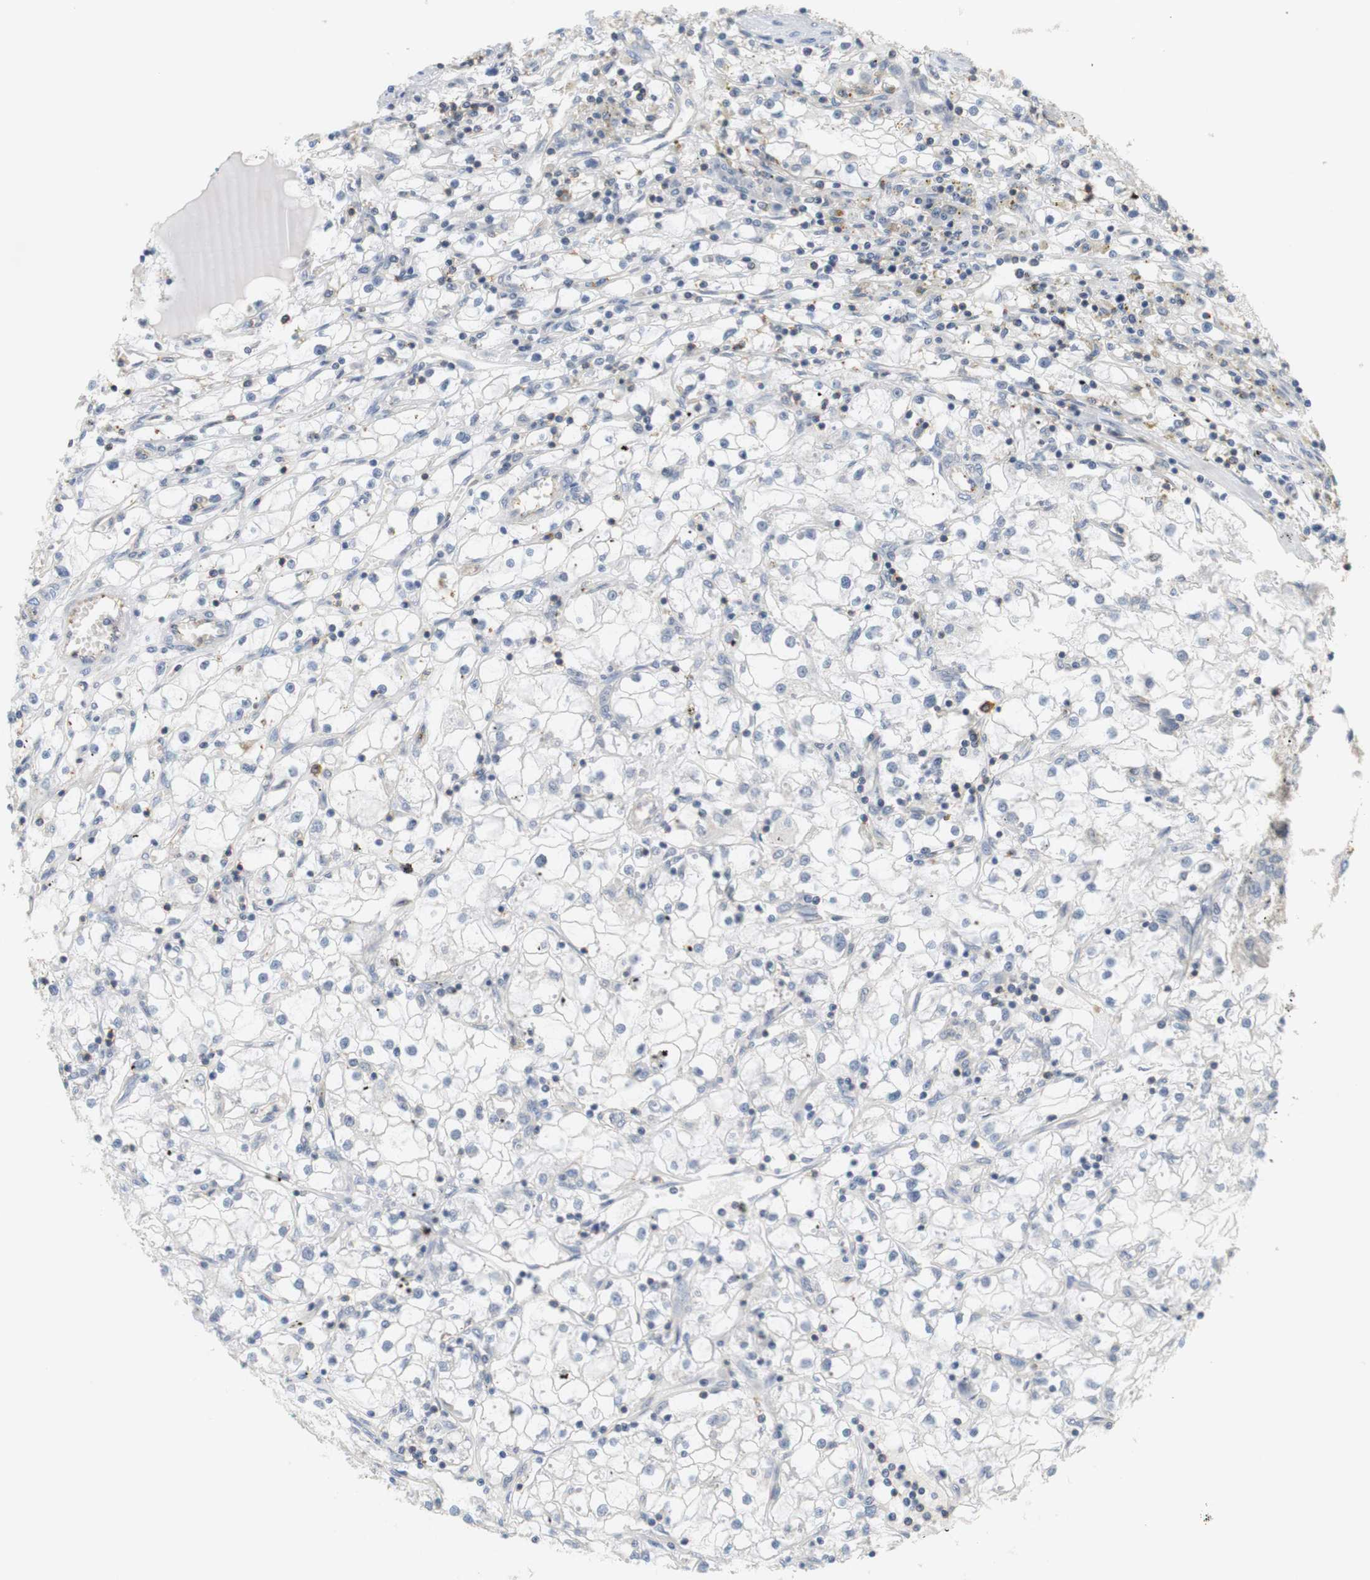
{"staining": {"intensity": "negative", "quantity": "none", "location": "none"}, "tissue": "renal cancer", "cell_type": "Tumor cells", "image_type": "cancer", "snomed": [{"axis": "morphology", "description": "Adenocarcinoma, NOS"}, {"axis": "topography", "description": "Kidney"}], "caption": "The histopathology image displays no staining of tumor cells in adenocarcinoma (renal). (Stains: DAB IHC with hematoxylin counter stain, Microscopy: brightfield microscopy at high magnification).", "gene": "OSR1", "patient": {"sex": "male", "age": 56}}